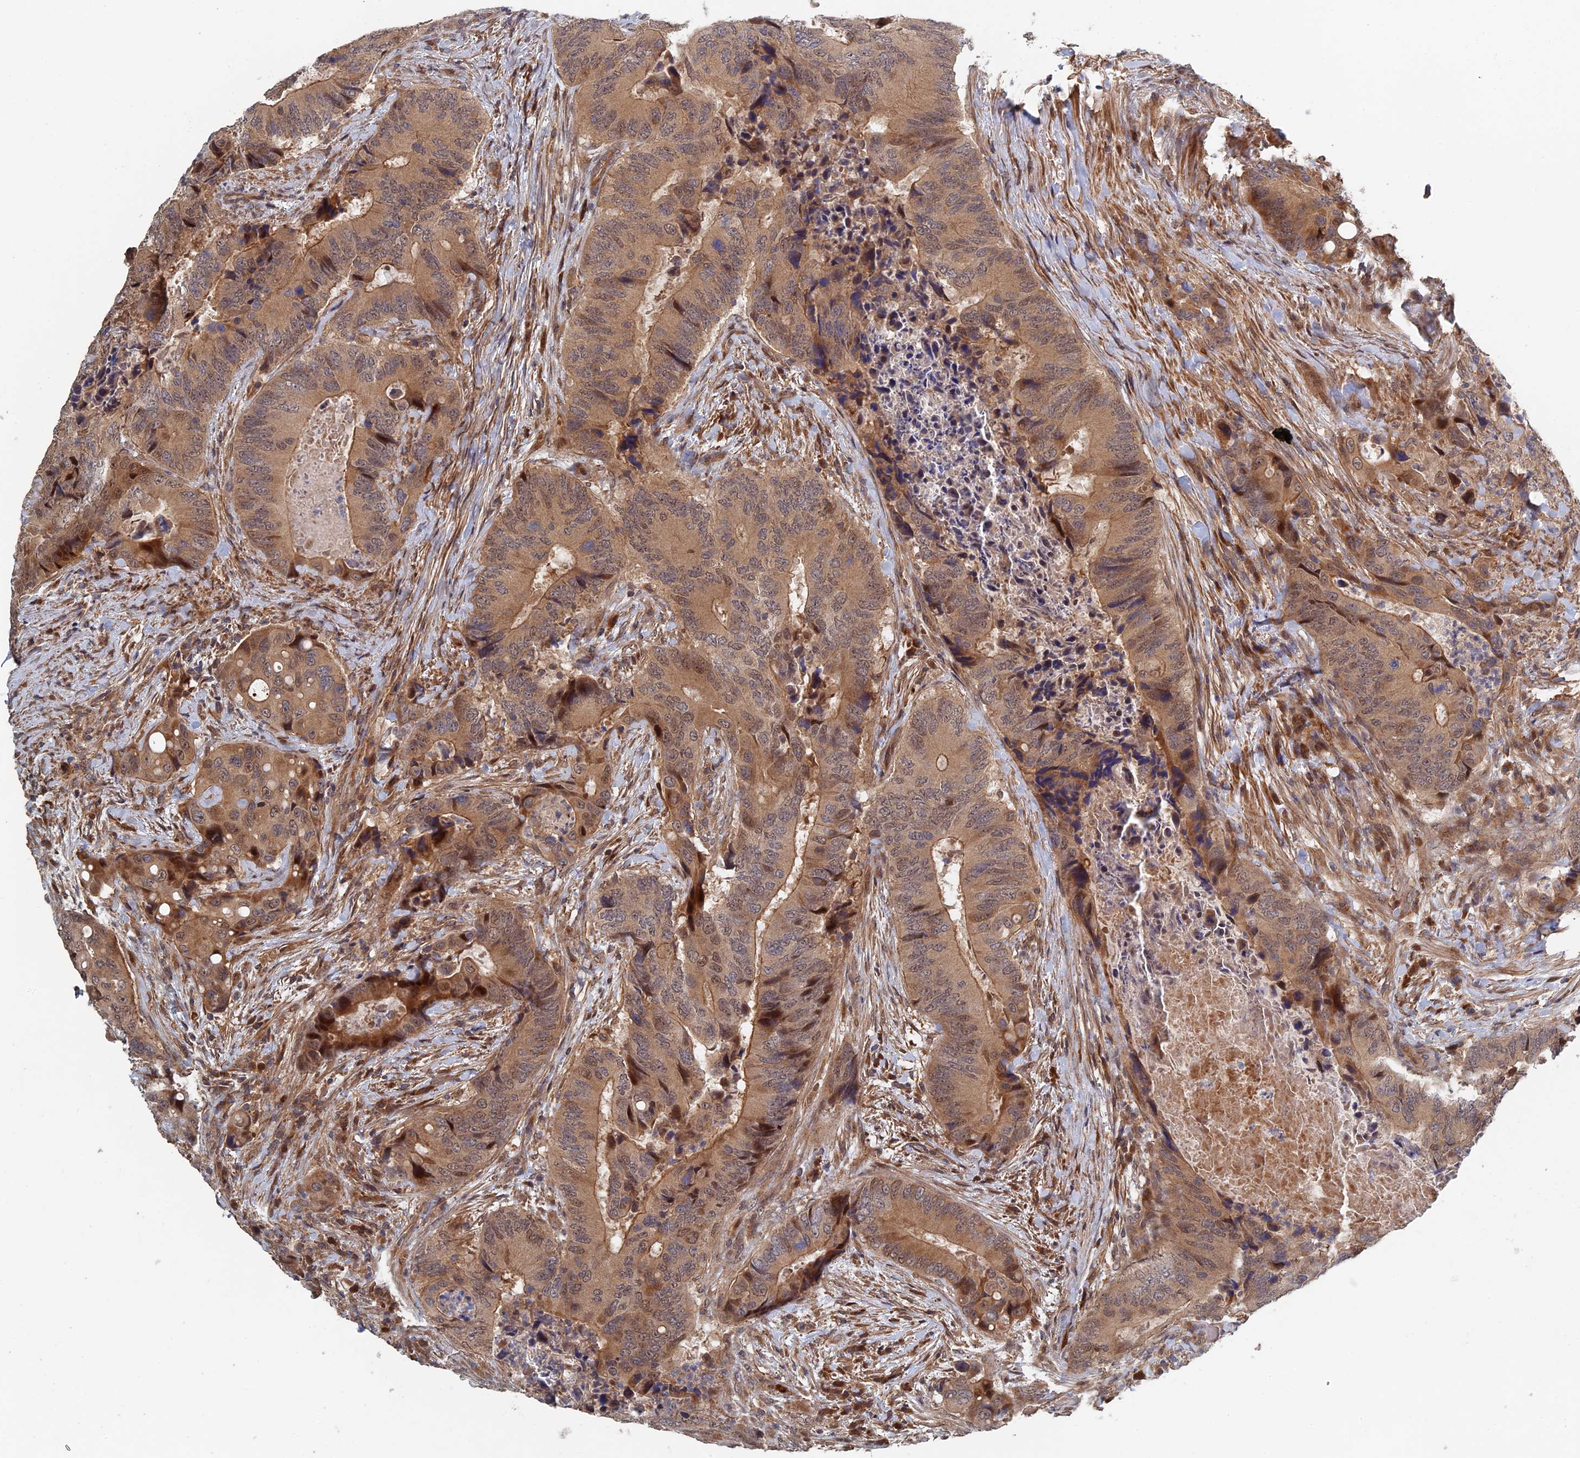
{"staining": {"intensity": "moderate", "quantity": ">75%", "location": "cytoplasmic/membranous,nuclear"}, "tissue": "colorectal cancer", "cell_type": "Tumor cells", "image_type": "cancer", "snomed": [{"axis": "morphology", "description": "Adenocarcinoma, NOS"}, {"axis": "topography", "description": "Colon"}], "caption": "A brown stain highlights moderate cytoplasmic/membranous and nuclear expression of a protein in colorectal adenocarcinoma tumor cells.", "gene": "ELOVL6", "patient": {"sex": "male", "age": 84}}